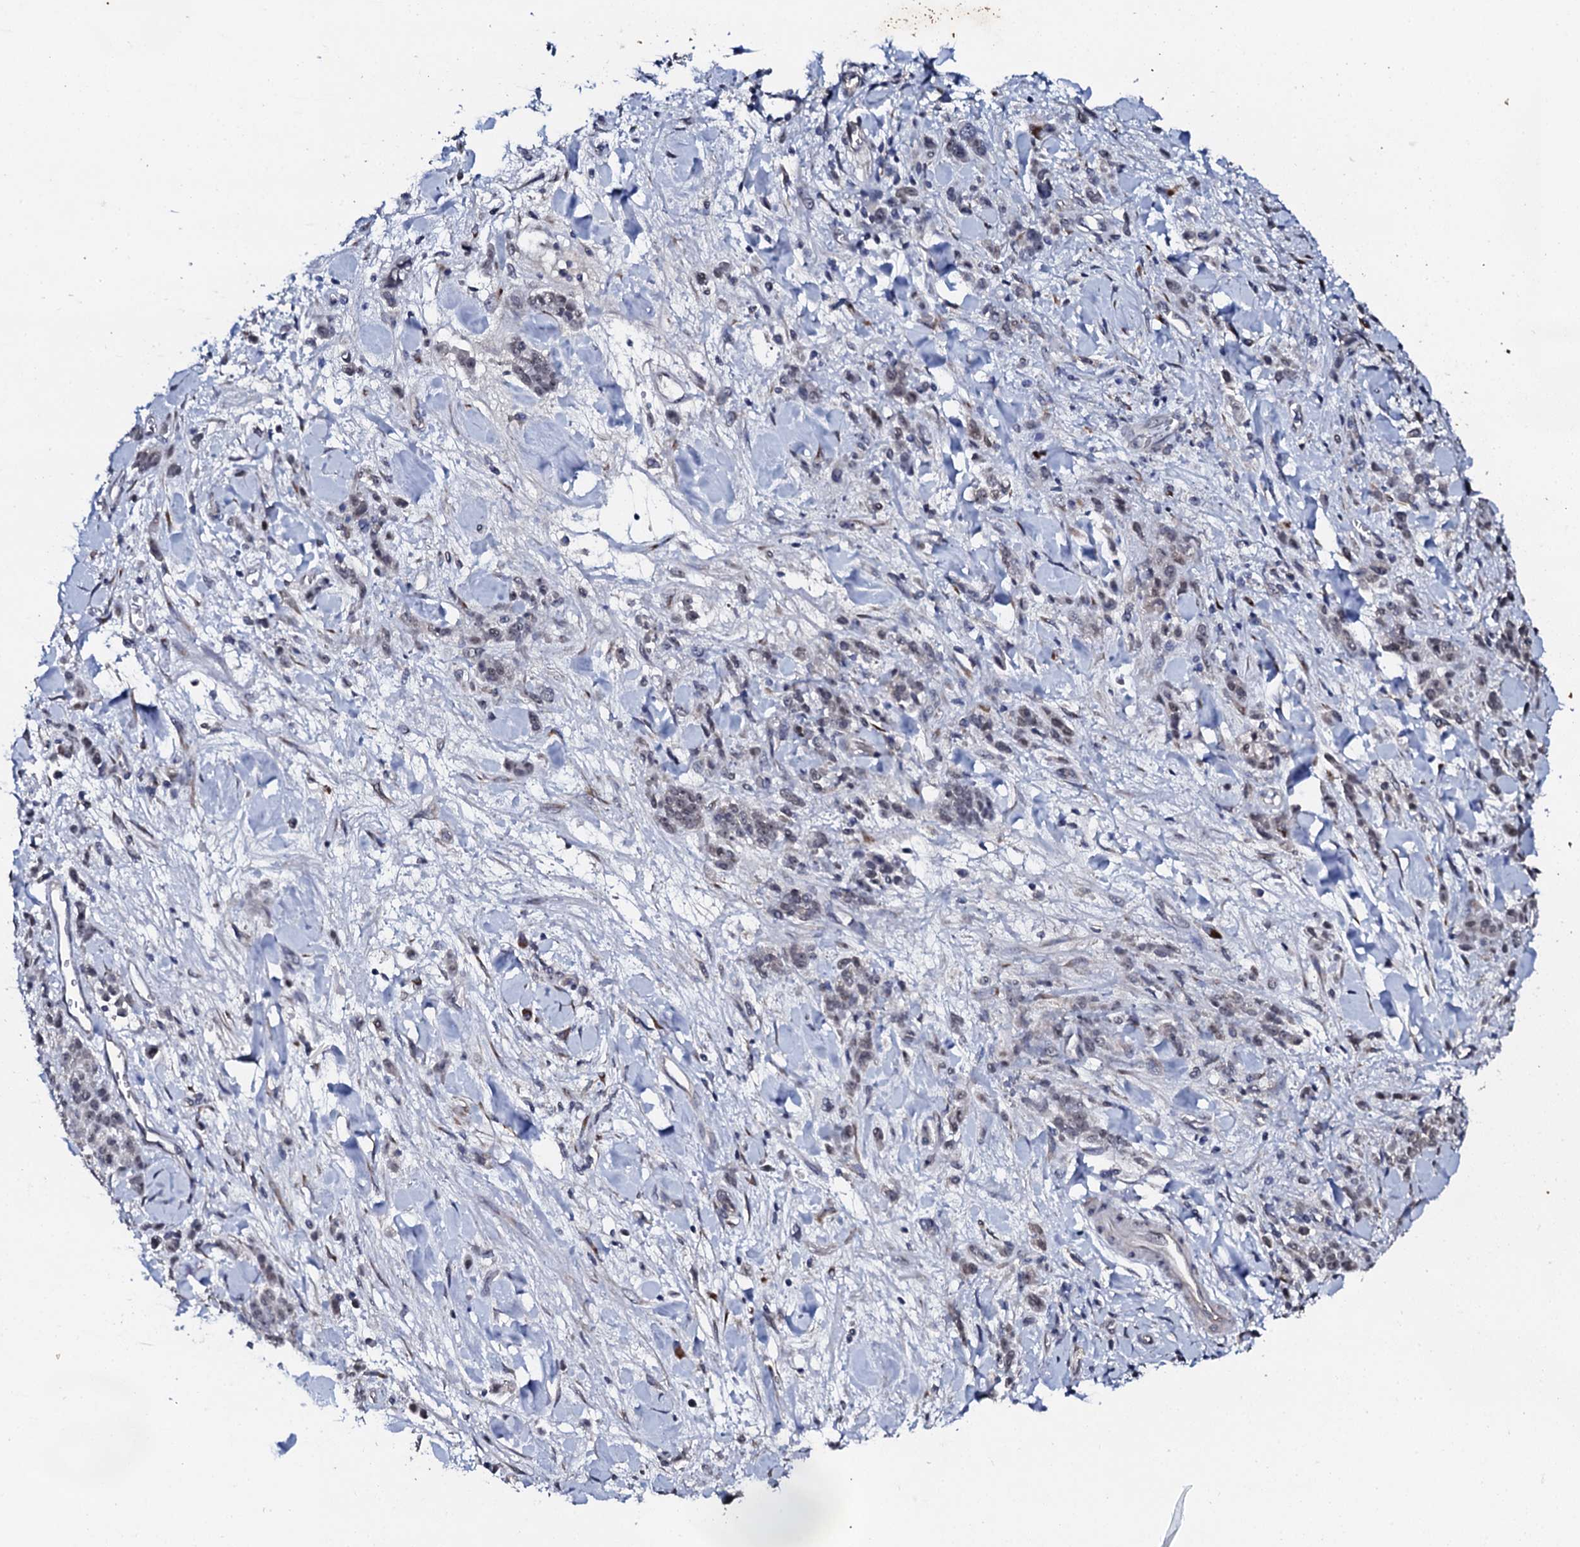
{"staining": {"intensity": "negative", "quantity": "none", "location": "none"}, "tissue": "stomach cancer", "cell_type": "Tumor cells", "image_type": "cancer", "snomed": [{"axis": "morphology", "description": "Normal tissue, NOS"}, {"axis": "morphology", "description": "Adenocarcinoma, NOS"}, {"axis": "topography", "description": "Stomach"}], "caption": "IHC of human stomach cancer displays no expression in tumor cells.", "gene": "FAM111A", "patient": {"sex": "male", "age": 82}}